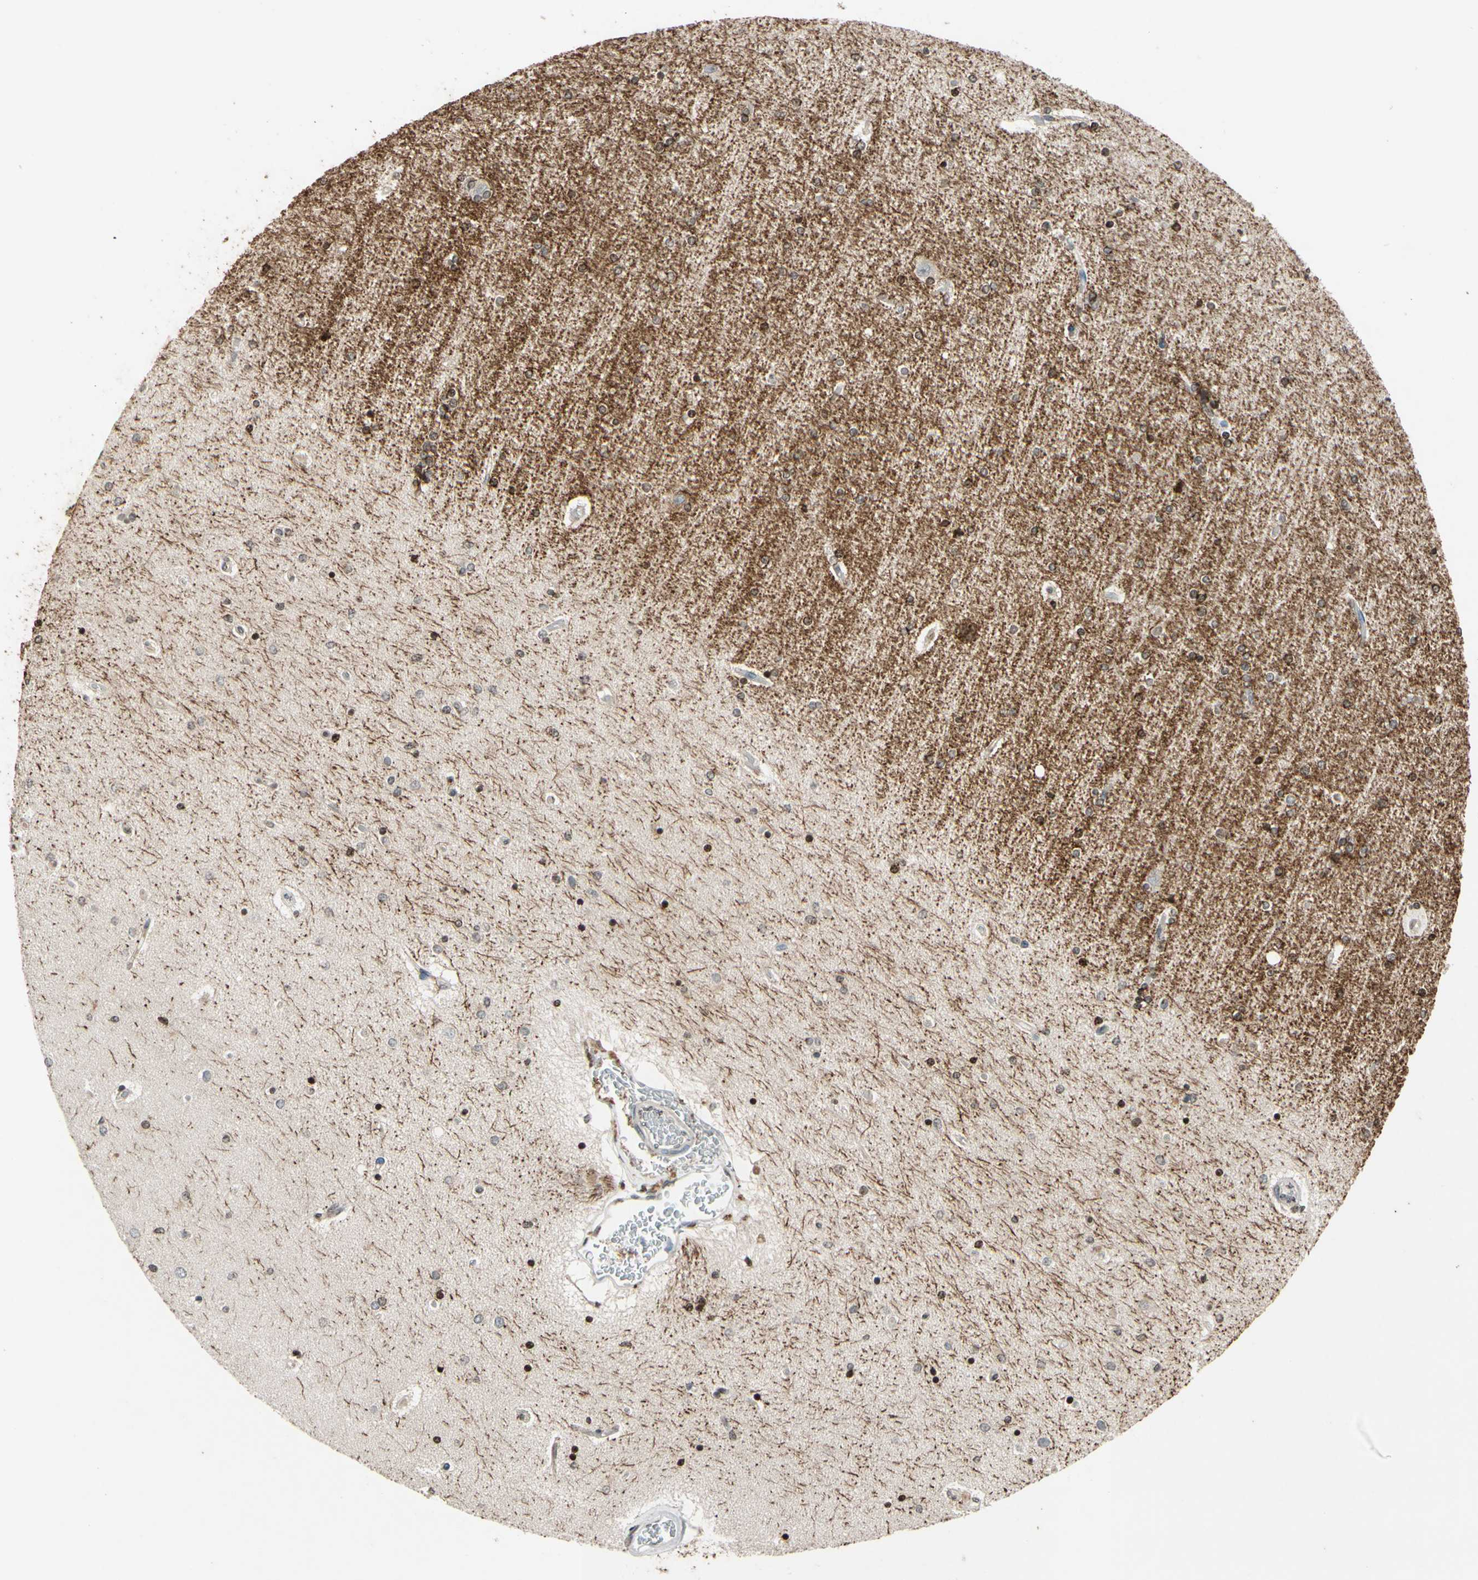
{"staining": {"intensity": "moderate", "quantity": ">75%", "location": "cytoplasmic/membranous"}, "tissue": "hippocampus", "cell_type": "Glial cells", "image_type": "normal", "snomed": [{"axis": "morphology", "description": "Normal tissue, NOS"}, {"axis": "topography", "description": "Hippocampus"}], "caption": "Hippocampus stained for a protein reveals moderate cytoplasmic/membranous positivity in glial cells.", "gene": "CLDN11", "patient": {"sex": "female", "age": 54}}